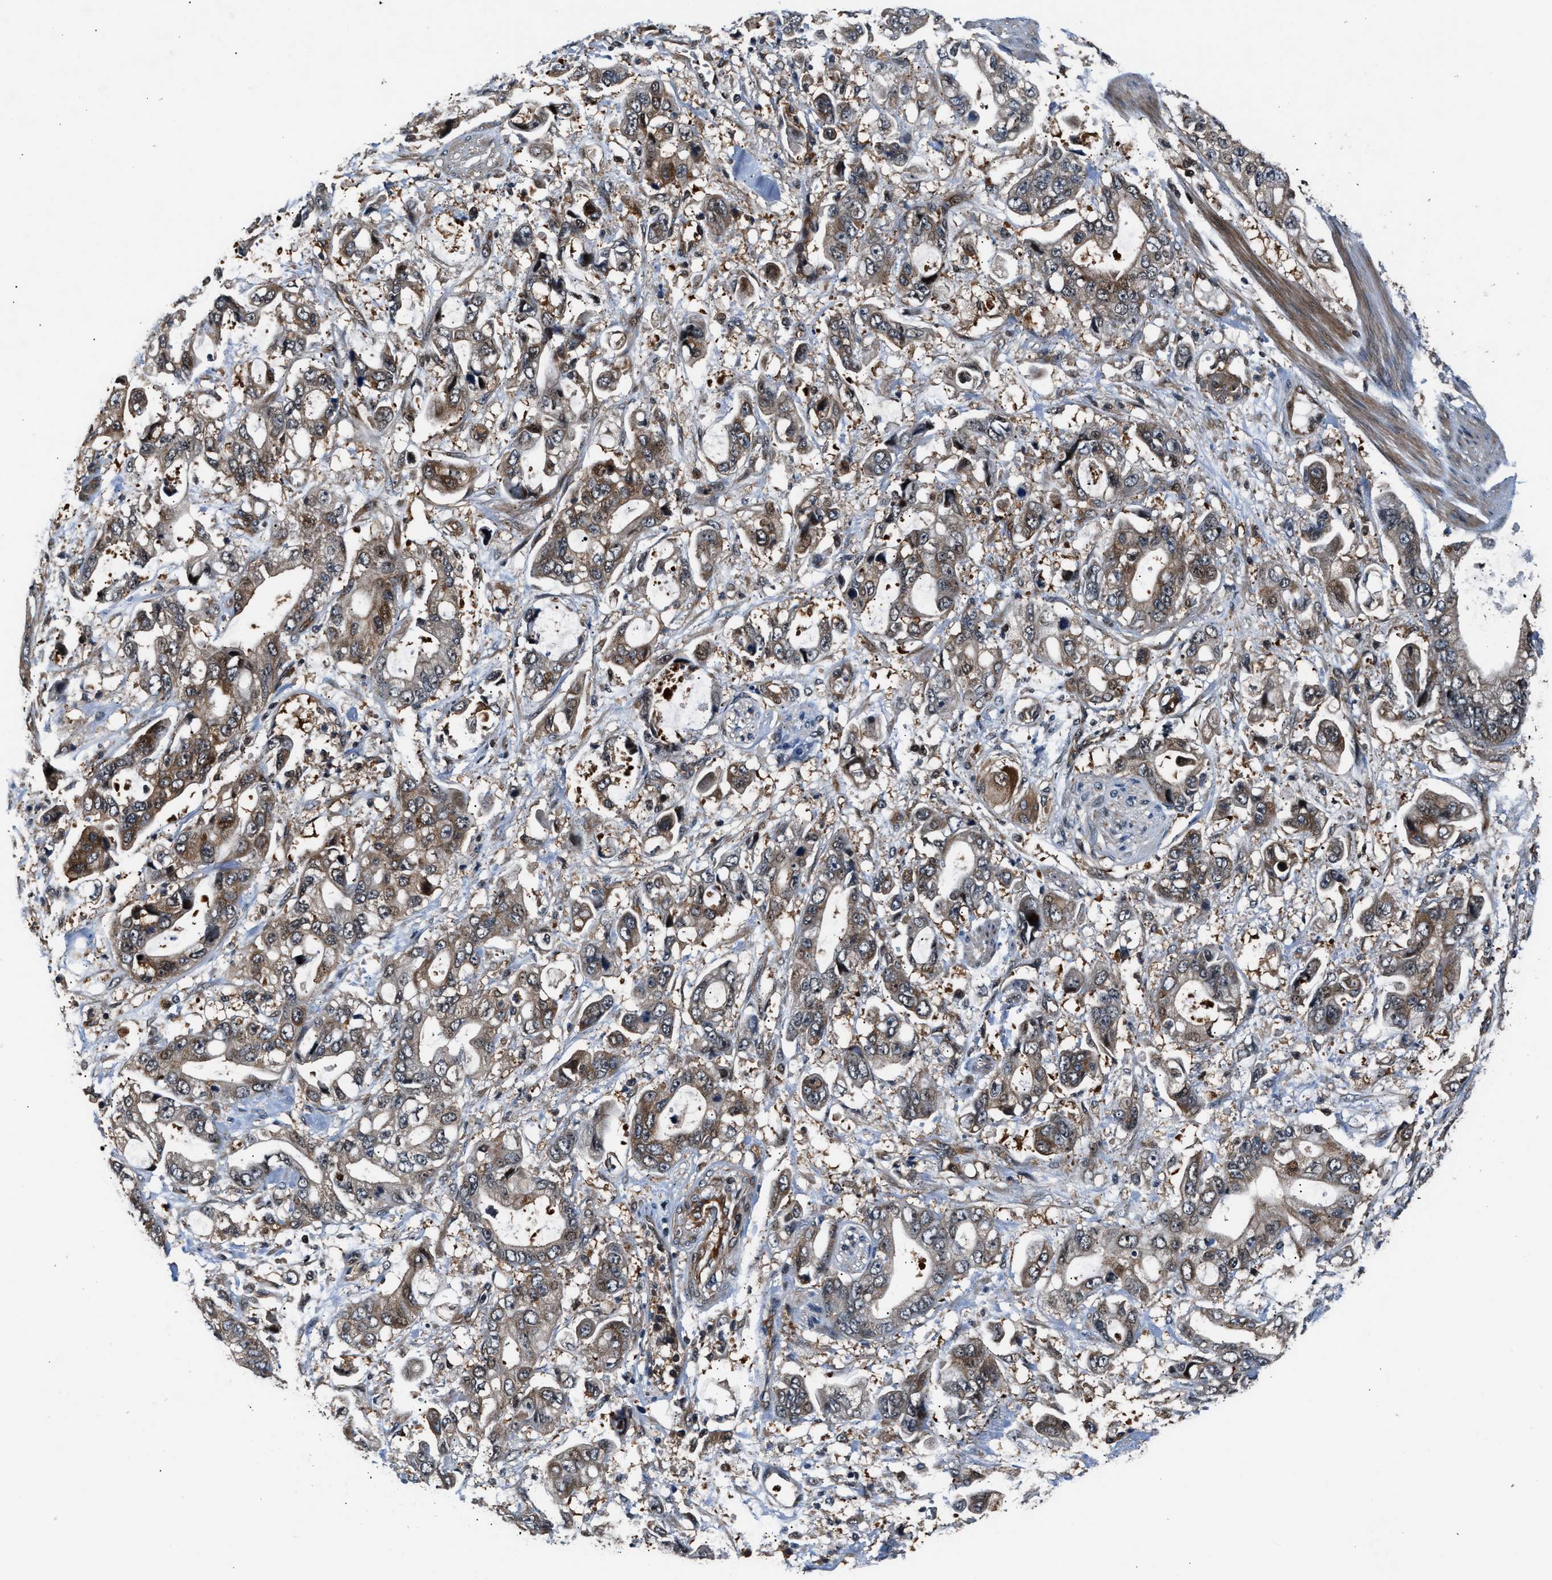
{"staining": {"intensity": "weak", "quantity": "25%-75%", "location": "cytoplasmic/membranous"}, "tissue": "stomach cancer", "cell_type": "Tumor cells", "image_type": "cancer", "snomed": [{"axis": "morphology", "description": "Normal tissue, NOS"}, {"axis": "morphology", "description": "Adenocarcinoma, NOS"}, {"axis": "topography", "description": "Stomach"}], "caption": "This photomicrograph exhibits IHC staining of human stomach cancer, with low weak cytoplasmic/membranous expression in about 25%-75% of tumor cells.", "gene": "TUT7", "patient": {"sex": "male", "age": 62}}